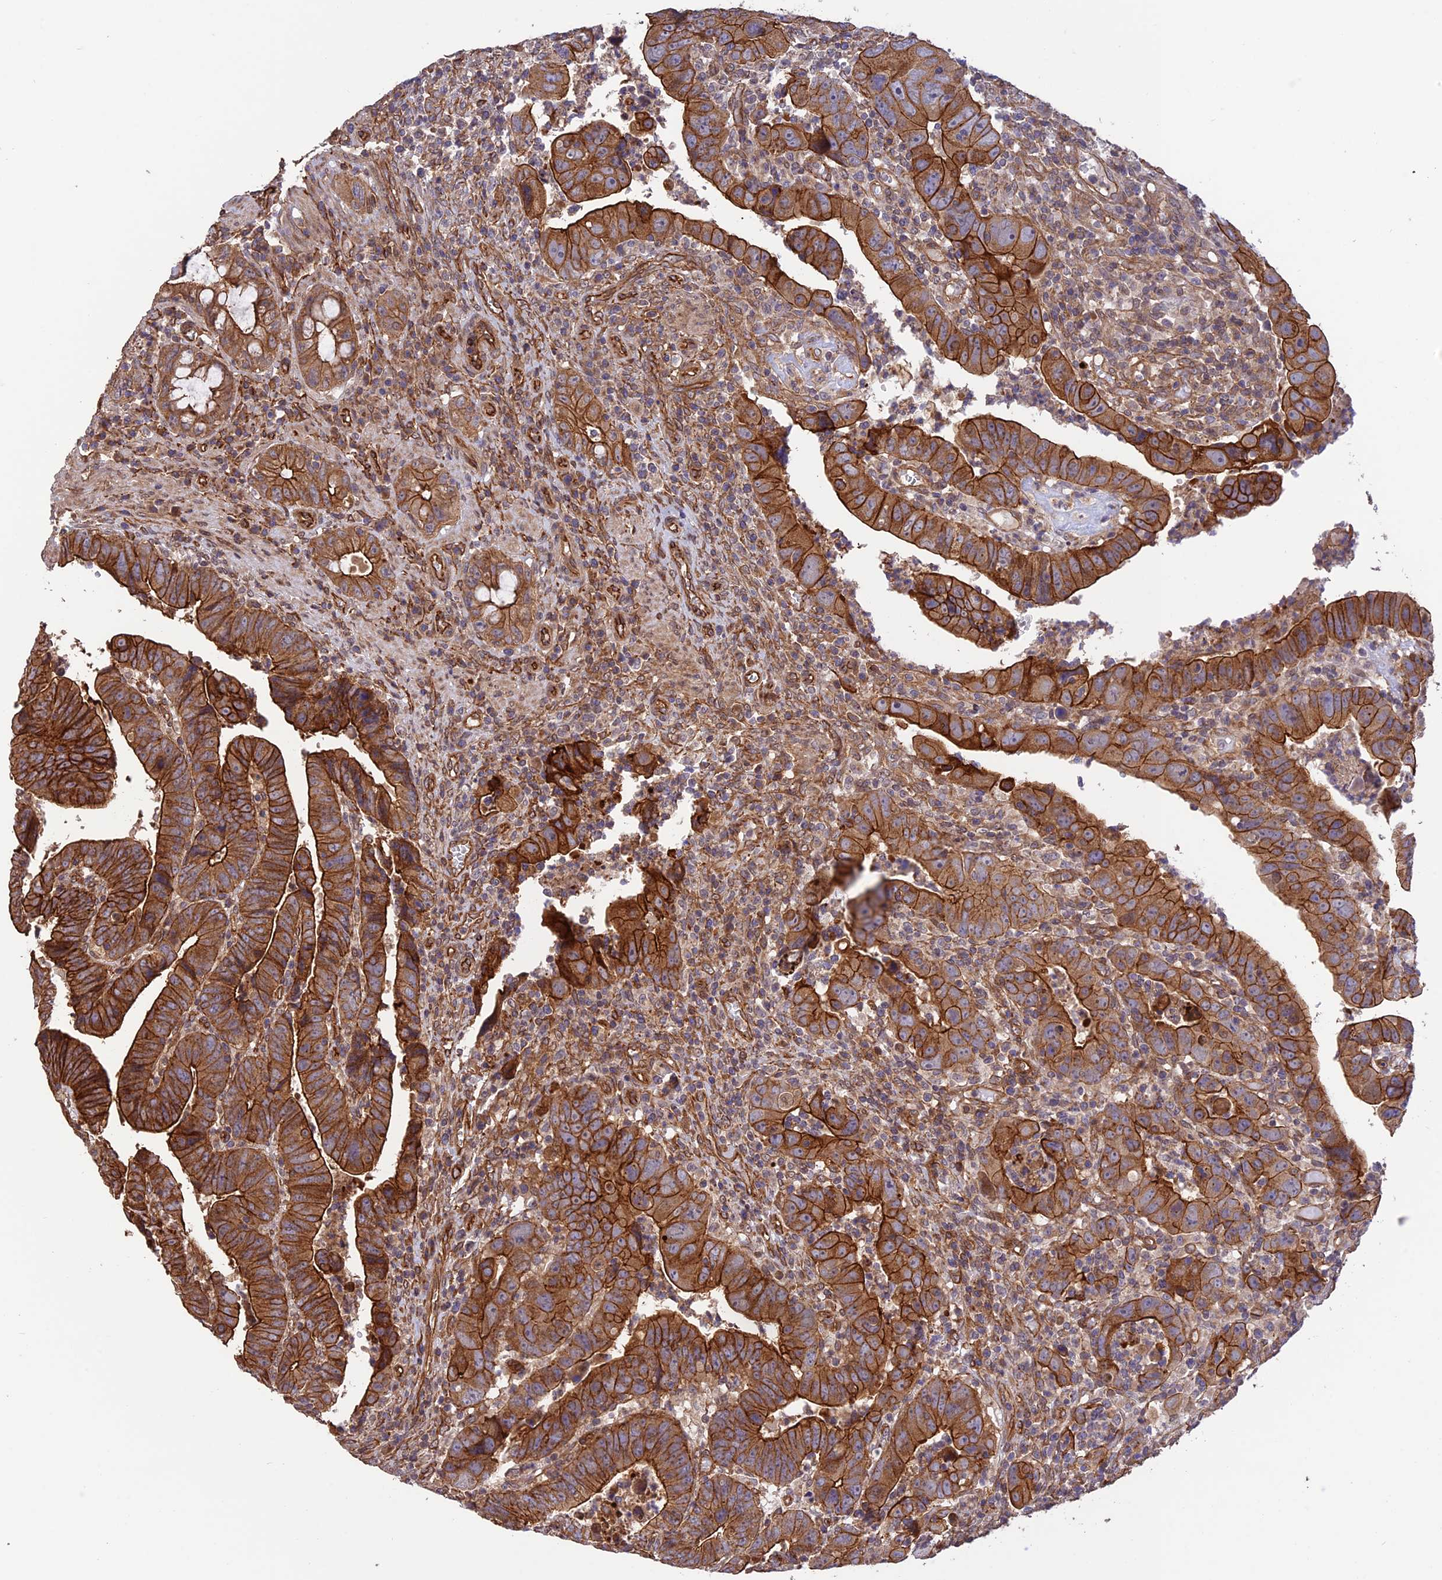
{"staining": {"intensity": "strong", "quantity": ">75%", "location": "cytoplasmic/membranous"}, "tissue": "colorectal cancer", "cell_type": "Tumor cells", "image_type": "cancer", "snomed": [{"axis": "morphology", "description": "Normal tissue, NOS"}, {"axis": "morphology", "description": "Adenocarcinoma, NOS"}, {"axis": "topography", "description": "Rectum"}], "caption": "A brown stain labels strong cytoplasmic/membranous staining of a protein in adenocarcinoma (colorectal) tumor cells.", "gene": "HOMER2", "patient": {"sex": "female", "age": 65}}